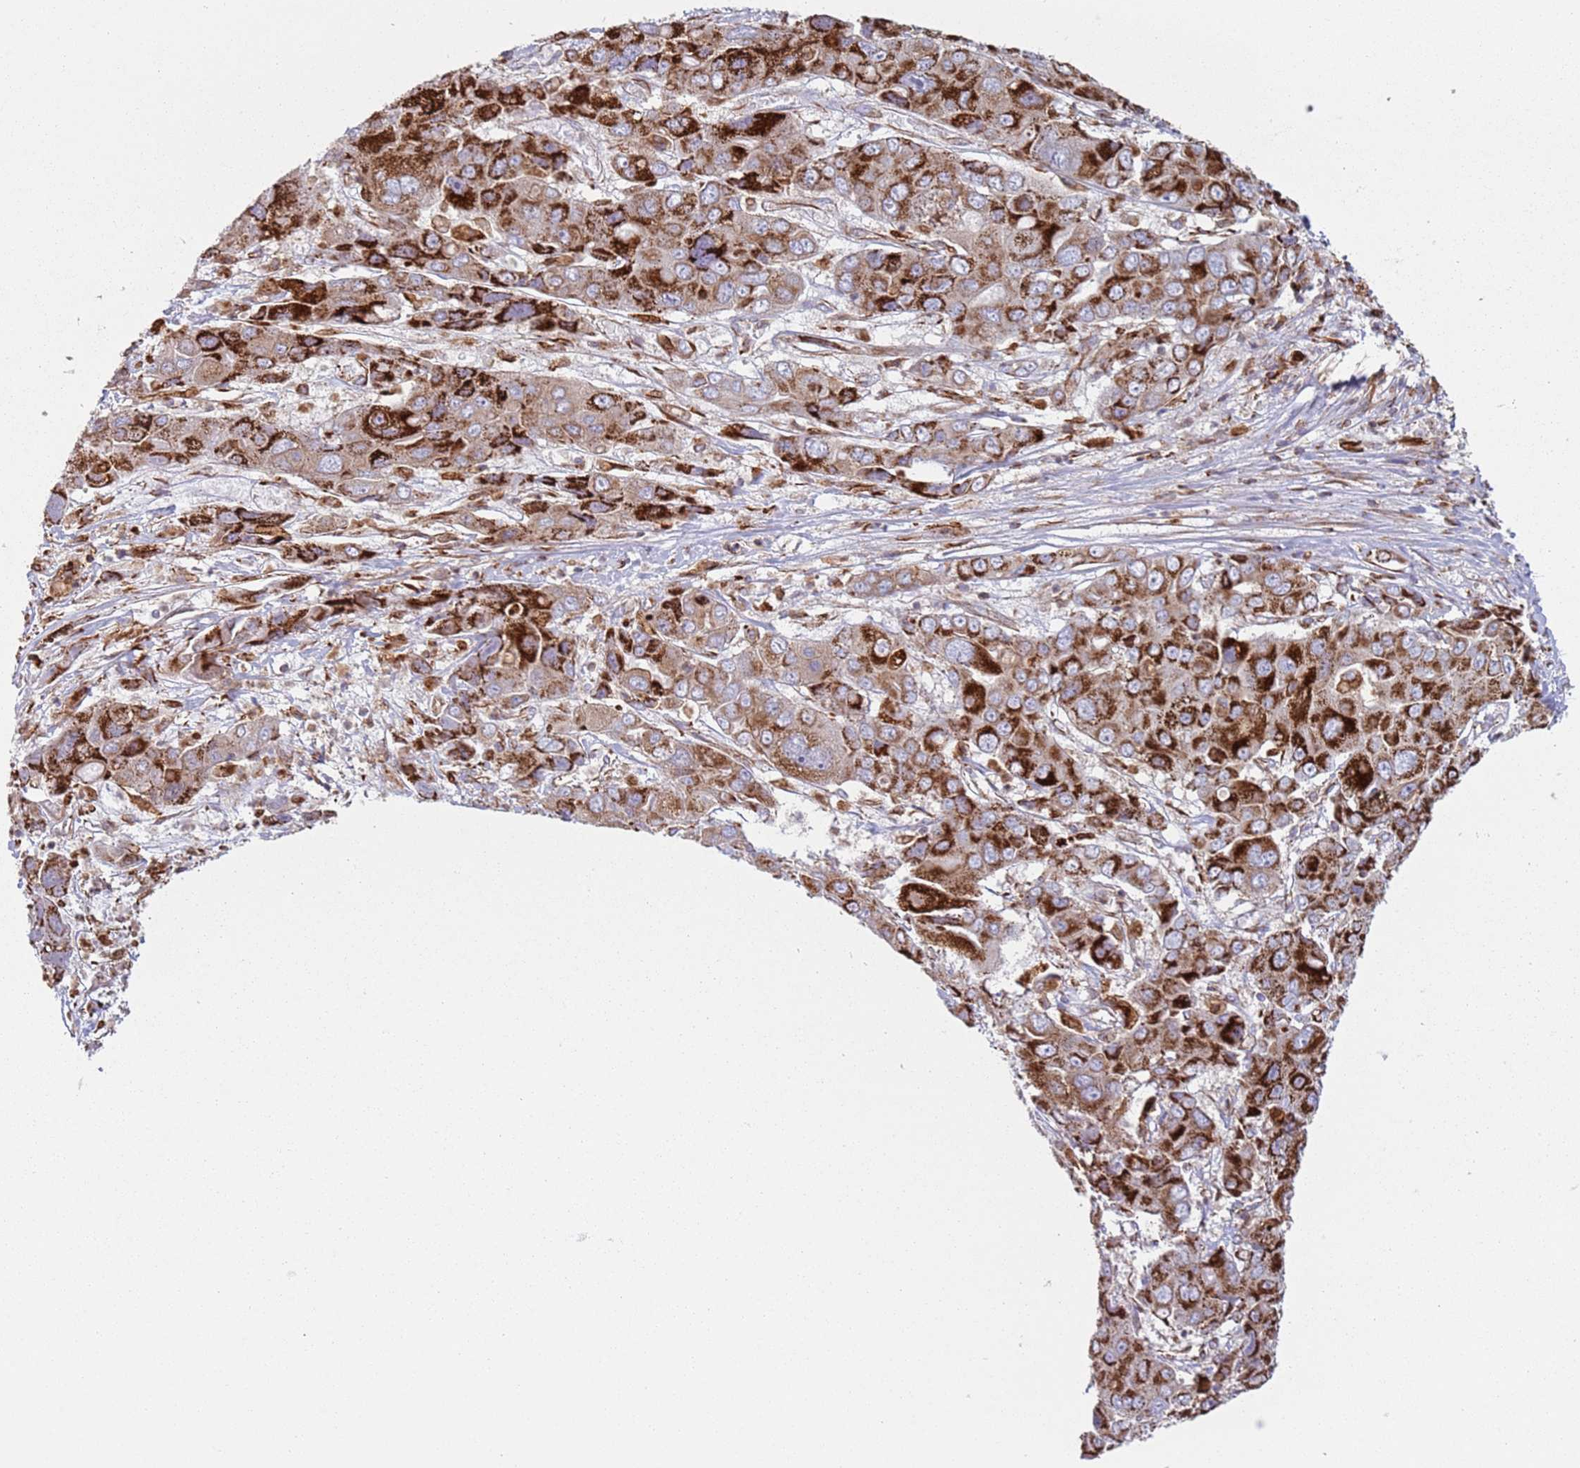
{"staining": {"intensity": "strong", "quantity": ">75%", "location": "cytoplasmic/membranous"}, "tissue": "liver cancer", "cell_type": "Tumor cells", "image_type": "cancer", "snomed": [{"axis": "morphology", "description": "Cholangiocarcinoma"}, {"axis": "topography", "description": "Liver"}], "caption": "Liver cancer was stained to show a protein in brown. There is high levels of strong cytoplasmic/membranous positivity in approximately >75% of tumor cells.", "gene": "SNAPIN", "patient": {"sex": "male", "age": 67}}